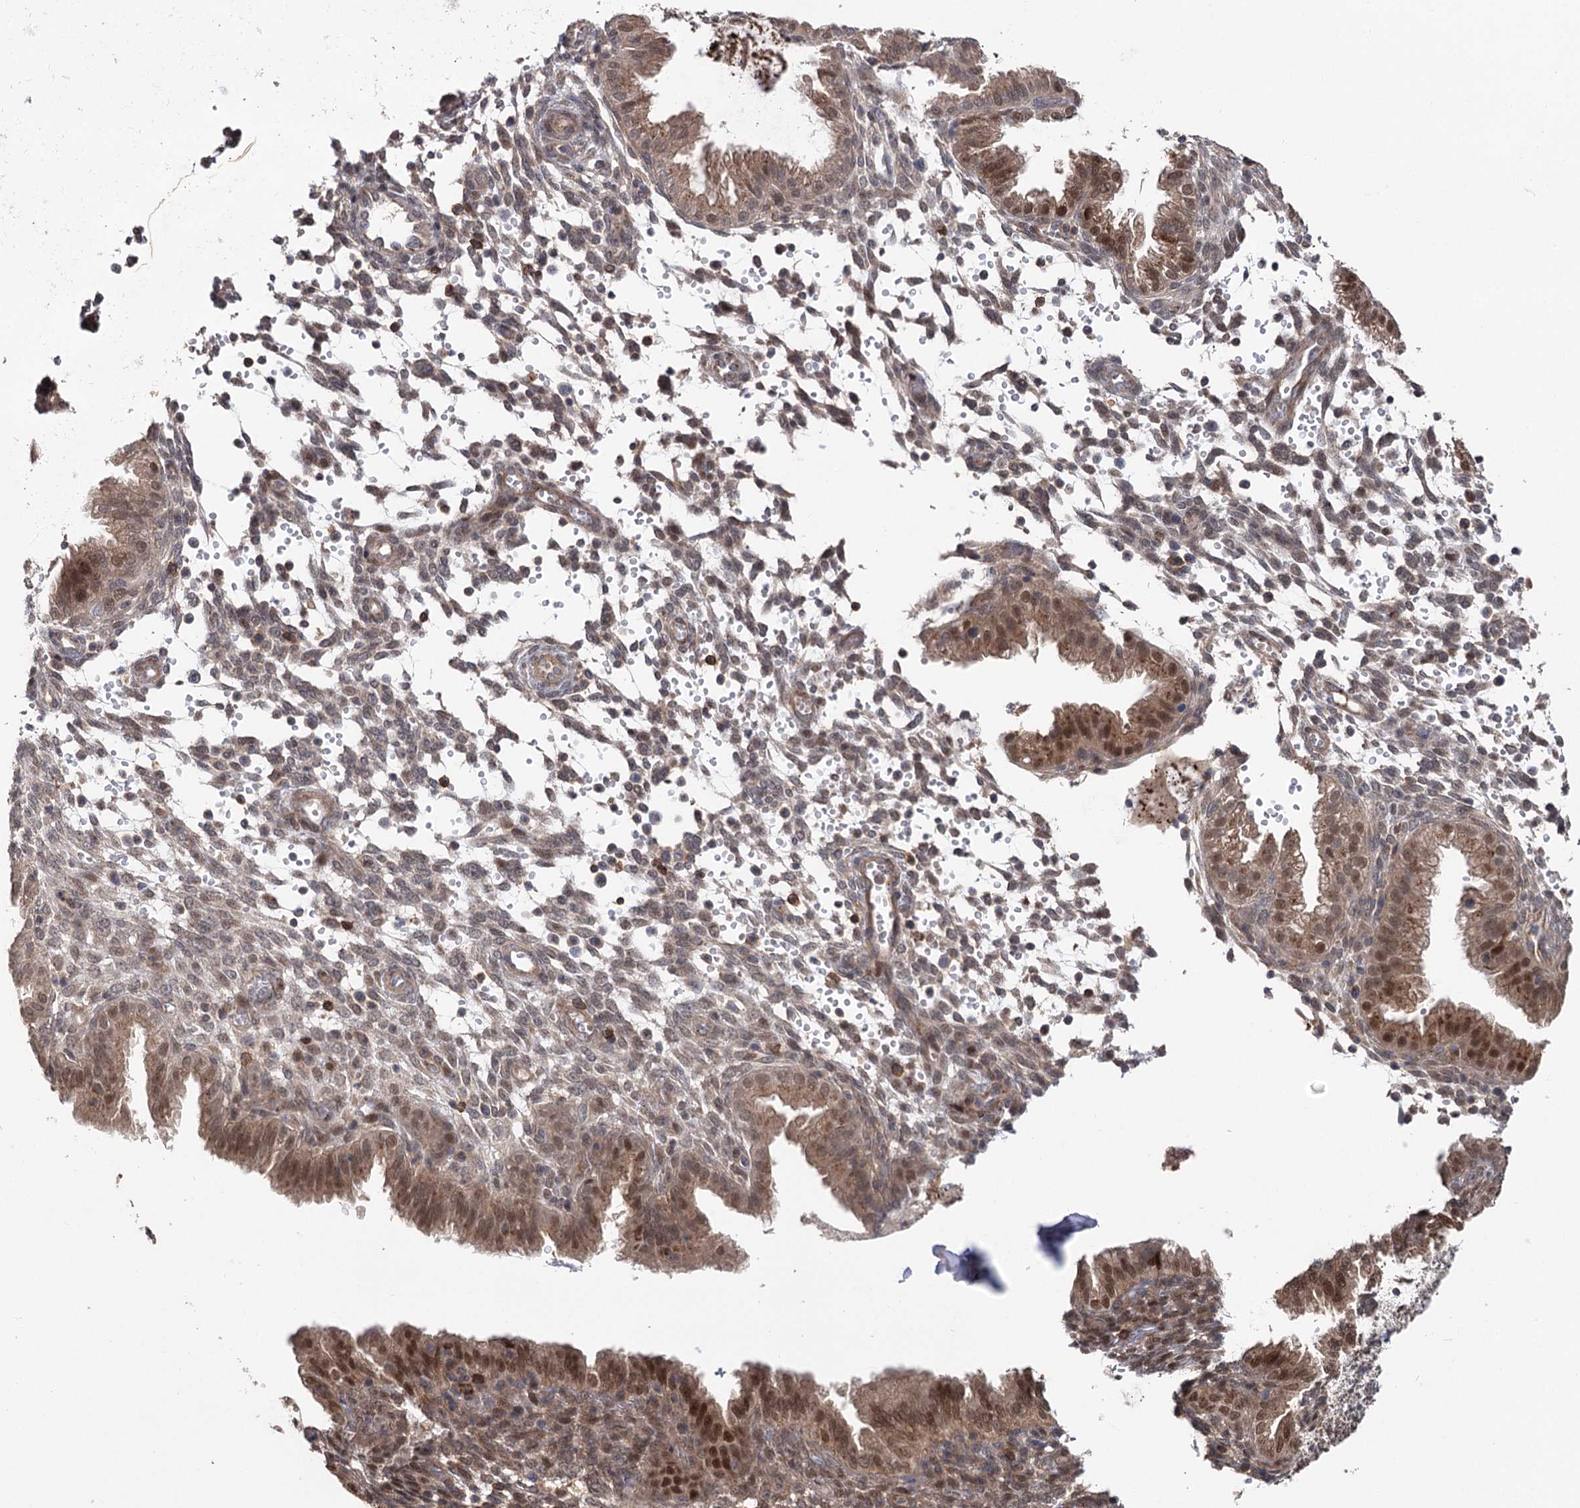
{"staining": {"intensity": "moderate", "quantity": "<25%", "location": "cytoplasmic/membranous,nuclear"}, "tissue": "endometrium", "cell_type": "Cells in endometrial stroma", "image_type": "normal", "snomed": [{"axis": "morphology", "description": "Normal tissue, NOS"}, {"axis": "topography", "description": "Endometrium"}], "caption": "This histopathology image shows immunohistochemistry staining of benign endometrium, with low moderate cytoplasmic/membranous,nuclear positivity in about <25% of cells in endometrial stroma.", "gene": "STX6", "patient": {"sex": "female", "age": 33}}